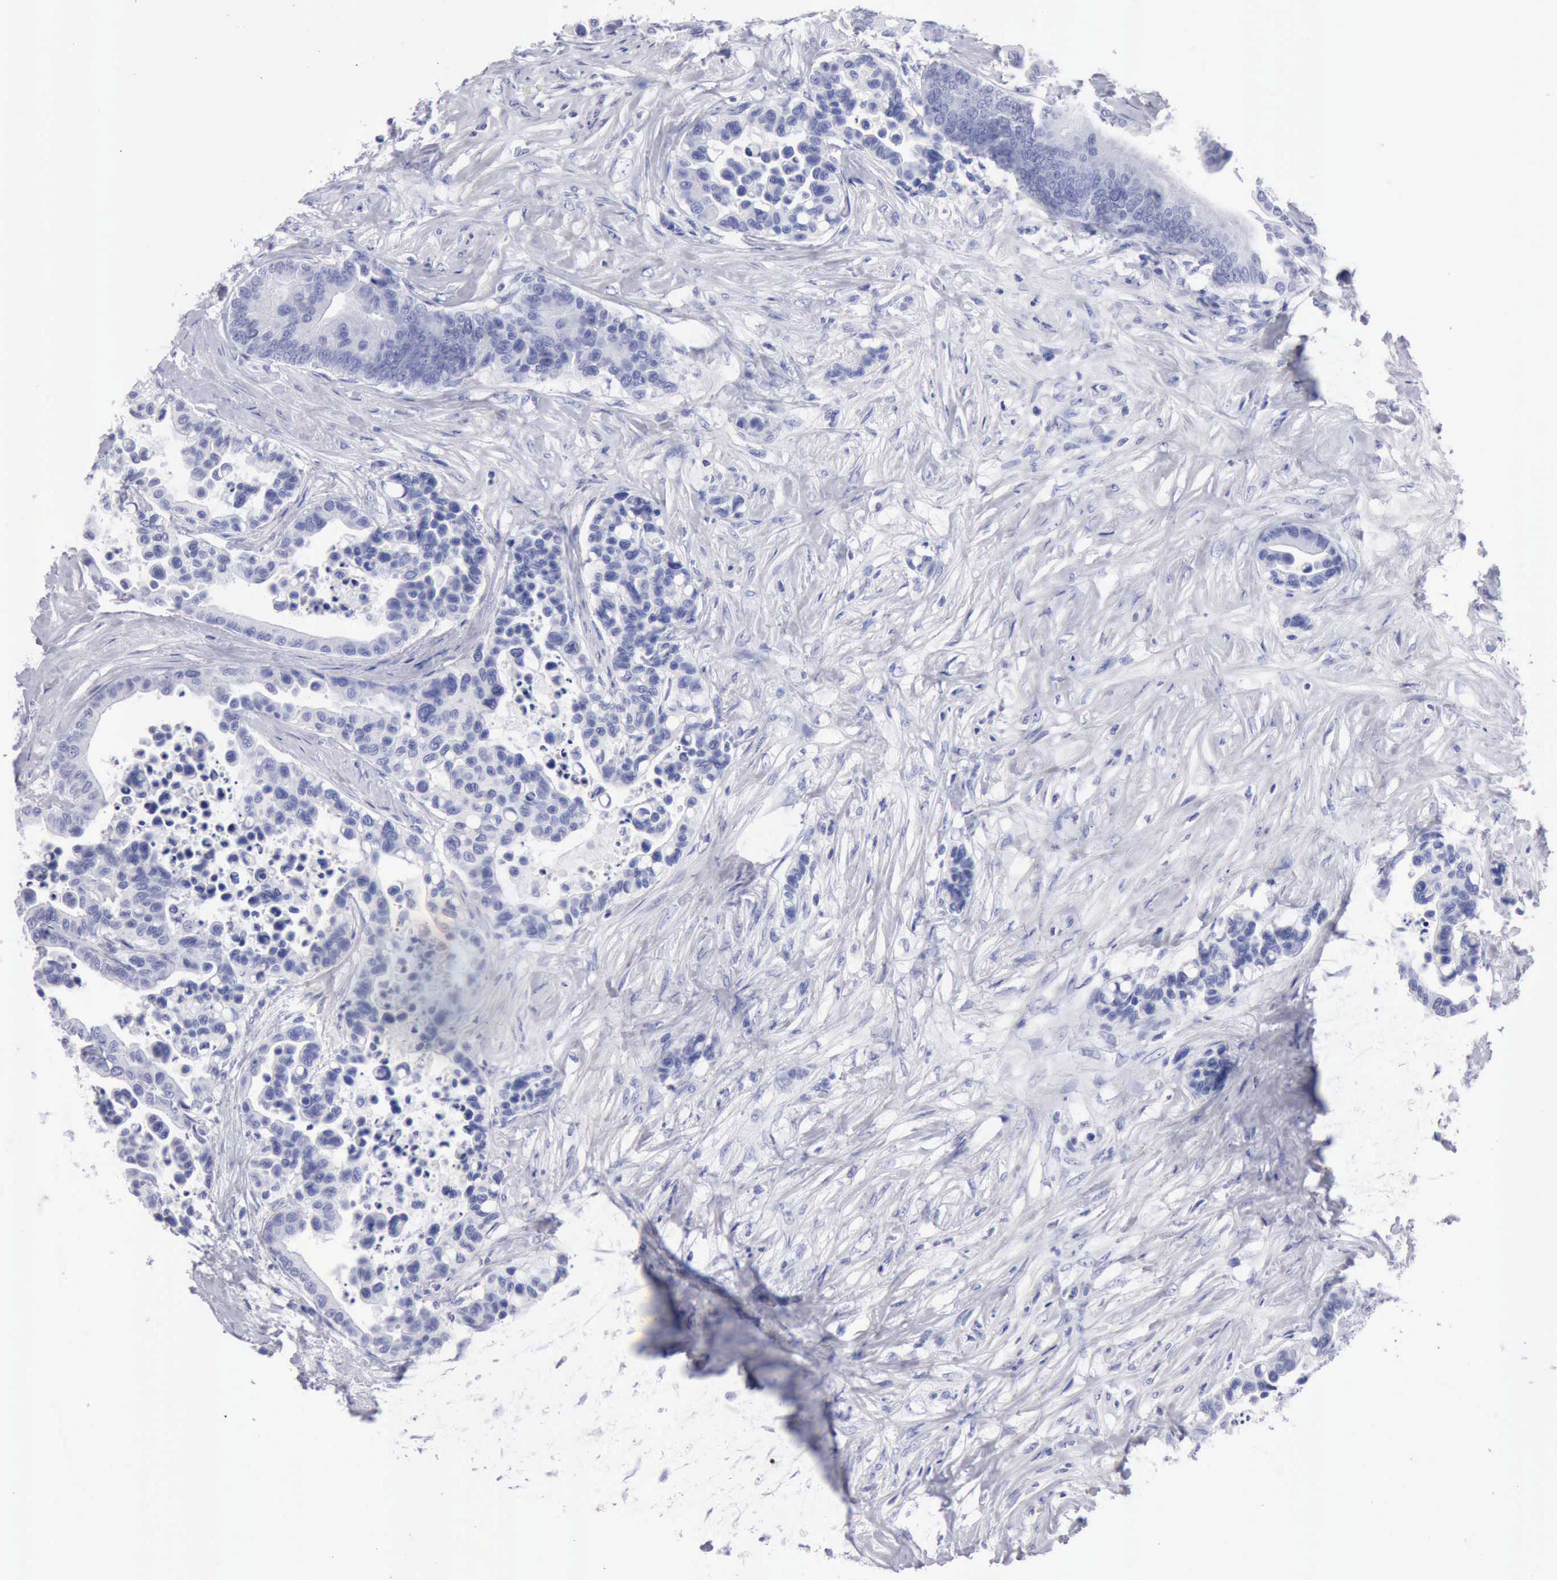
{"staining": {"intensity": "negative", "quantity": "none", "location": "none"}, "tissue": "colorectal cancer", "cell_type": "Tumor cells", "image_type": "cancer", "snomed": [{"axis": "morphology", "description": "Adenocarcinoma, NOS"}, {"axis": "topography", "description": "Colon"}], "caption": "Tumor cells show no significant staining in colorectal cancer.", "gene": "CYP19A1", "patient": {"sex": "male", "age": 82}}